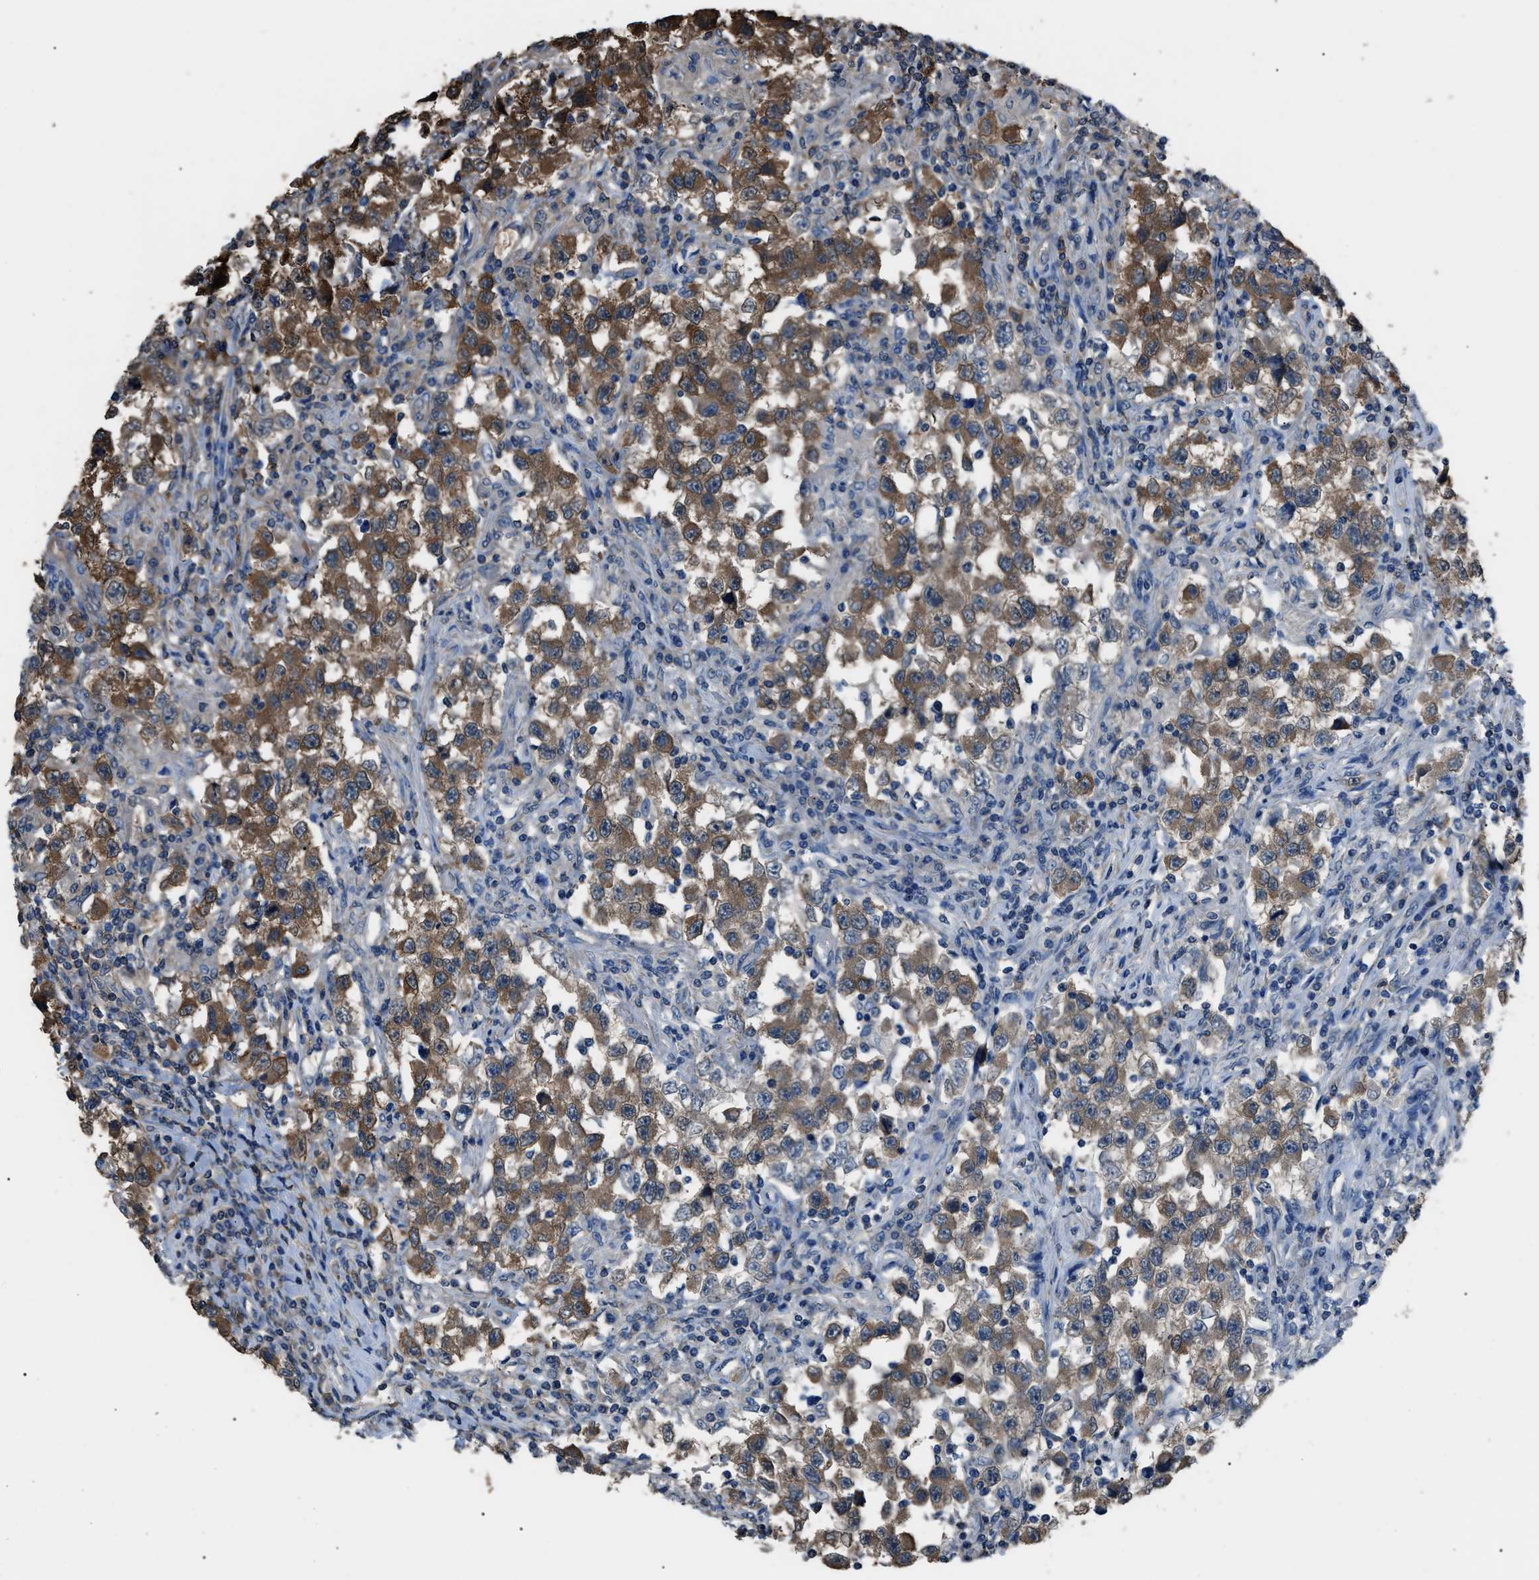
{"staining": {"intensity": "moderate", "quantity": ">75%", "location": "cytoplasmic/membranous"}, "tissue": "testis cancer", "cell_type": "Tumor cells", "image_type": "cancer", "snomed": [{"axis": "morphology", "description": "Carcinoma, Embryonal, NOS"}, {"axis": "topography", "description": "Testis"}], "caption": "Testis cancer (embryonal carcinoma) stained for a protein (brown) displays moderate cytoplasmic/membranous positive positivity in about >75% of tumor cells.", "gene": "PDCD5", "patient": {"sex": "male", "age": 21}}